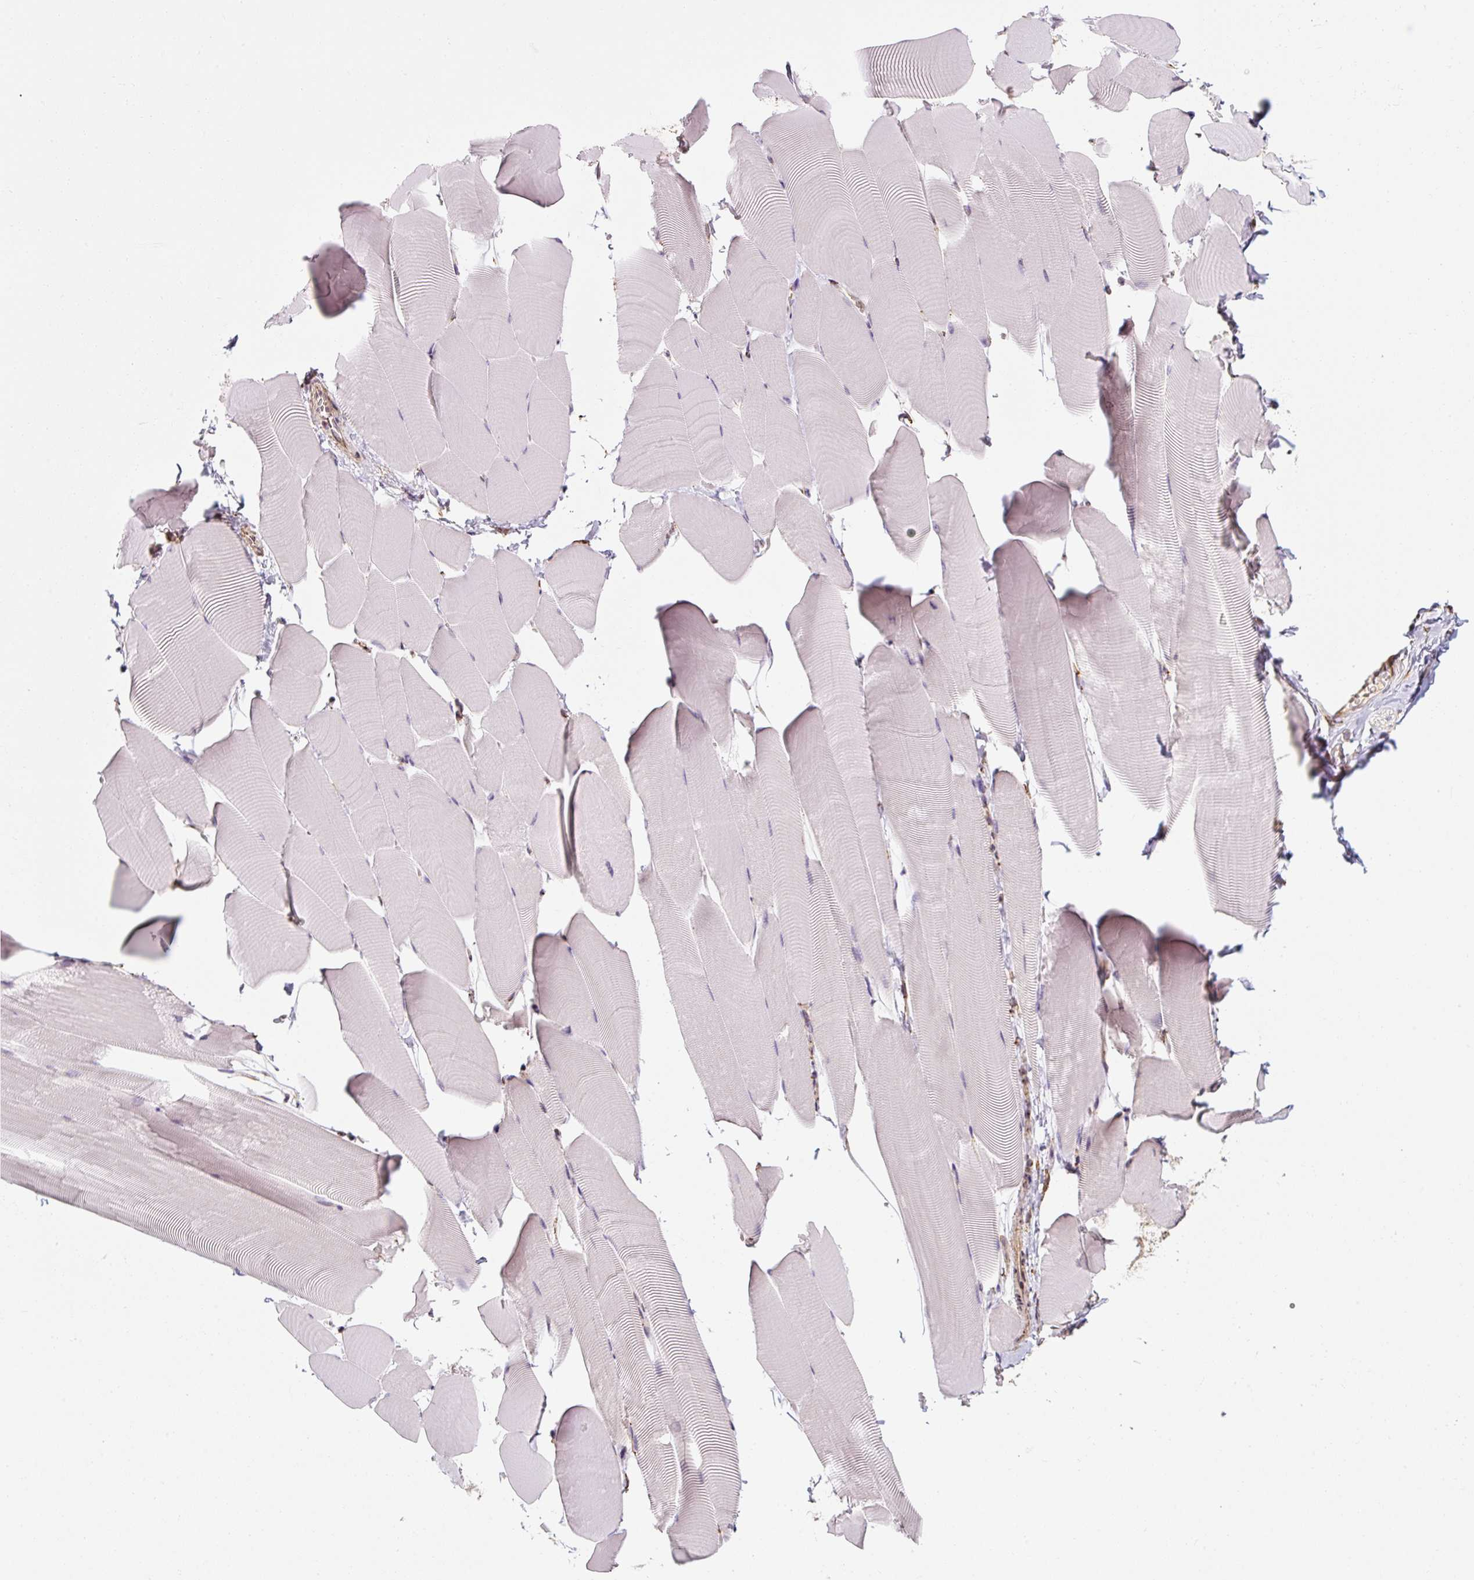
{"staining": {"intensity": "negative", "quantity": "none", "location": "none"}, "tissue": "skeletal muscle", "cell_type": "Myocytes", "image_type": "normal", "snomed": [{"axis": "morphology", "description": "Normal tissue, NOS"}, {"axis": "topography", "description": "Skeletal muscle"}], "caption": "The immunohistochemistry image has no significant expression in myocytes of skeletal muscle.", "gene": "PRKCSH", "patient": {"sex": "male", "age": 25}}